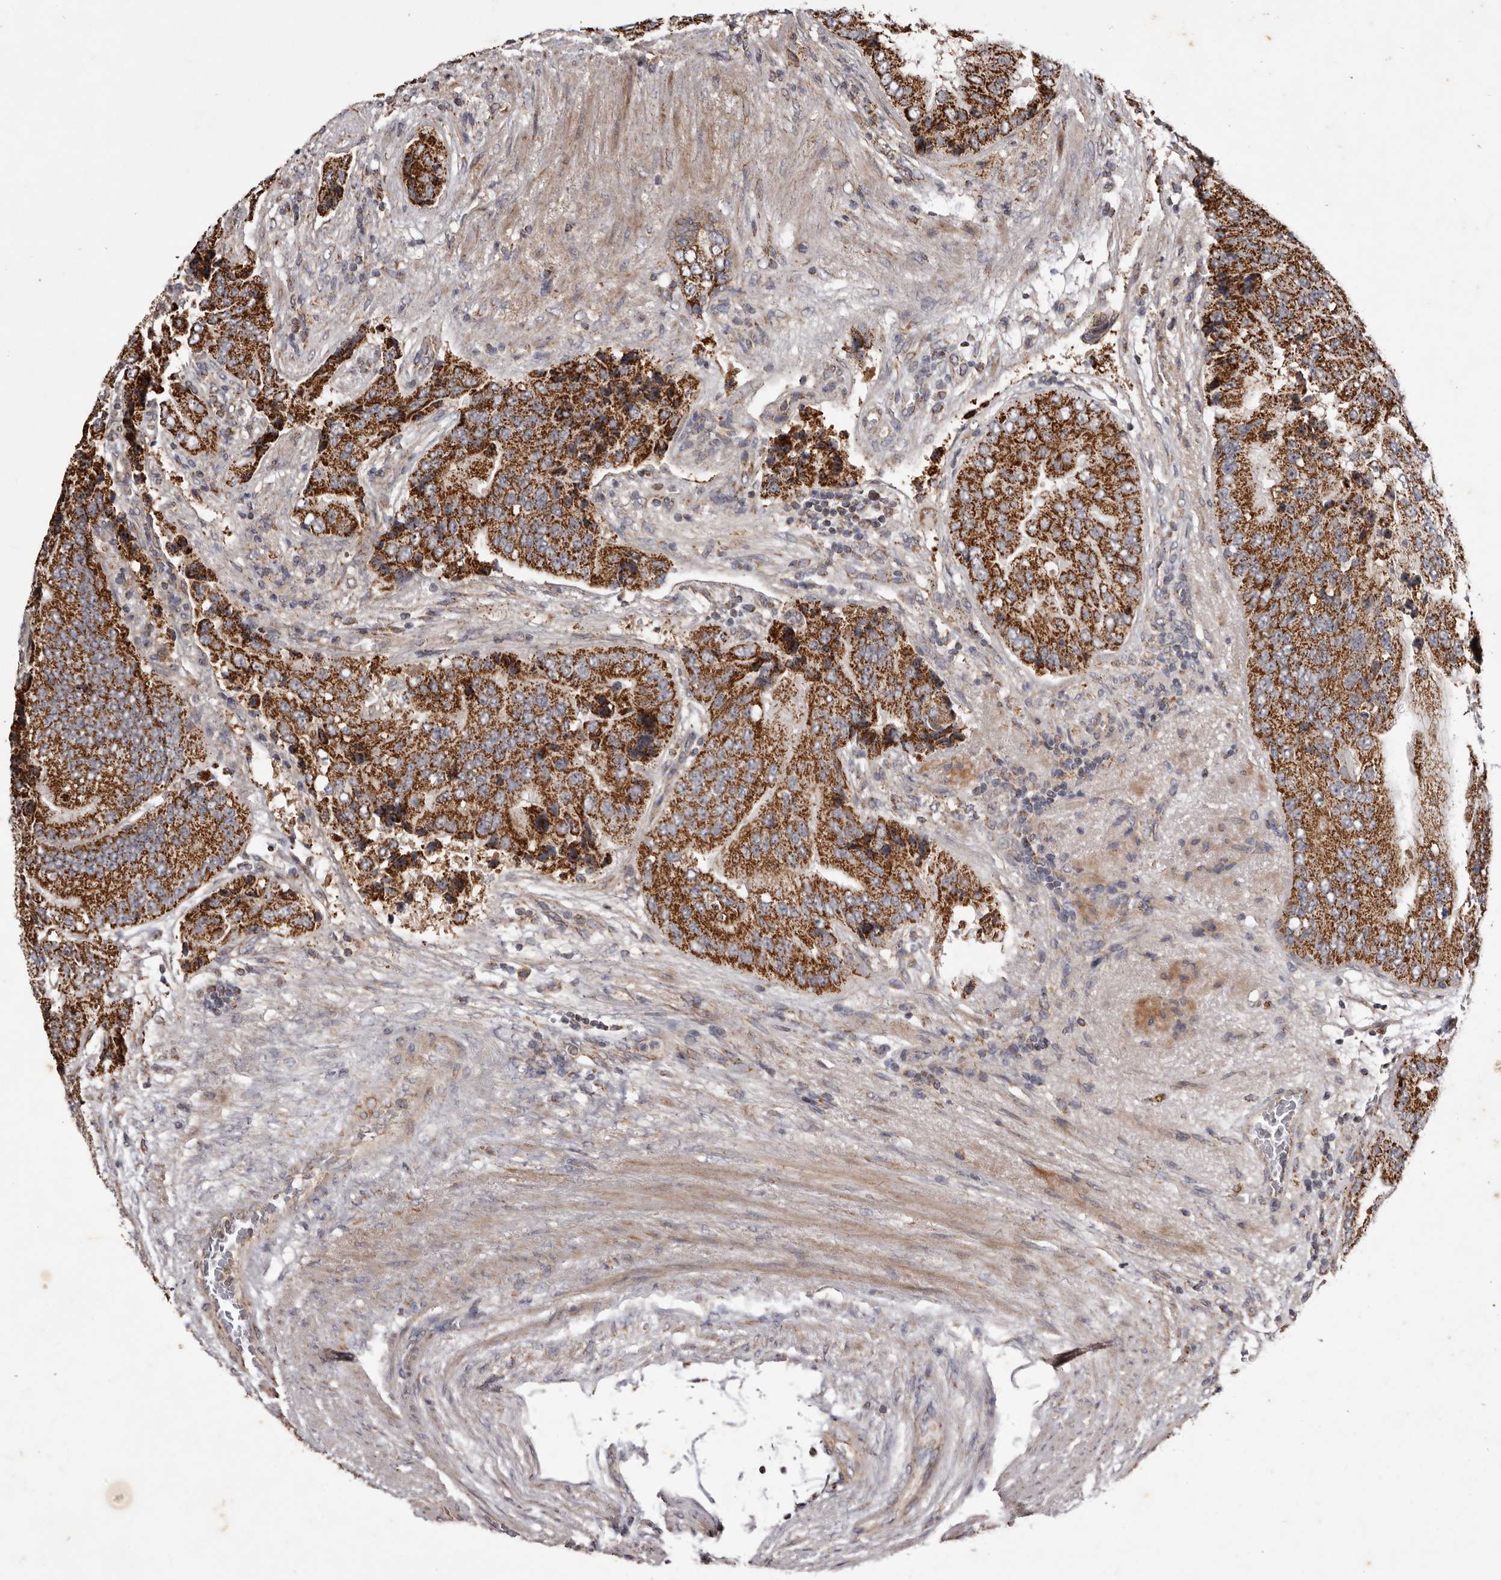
{"staining": {"intensity": "strong", "quantity": ">75%", "location": "cytoplasmic/membranous"}, "tissue": "prostate cancer", "cell_type": "Tumor cells", "image_type": "cancer", "snomed": [{"axis": "morphology", "description": "Adenocarcinoma, High grade"}, {"axis": "topography", "description": "Prostate"}], "caption": "High-grade adenocarcinoma (prostate) was stained to show a protein in brown. There is high levels of strong cytoplasmic/membranous expression in about >75% of tumor cells.", "gene": "CPLANE2", "patient": {"sex": "male", "age": 70}}